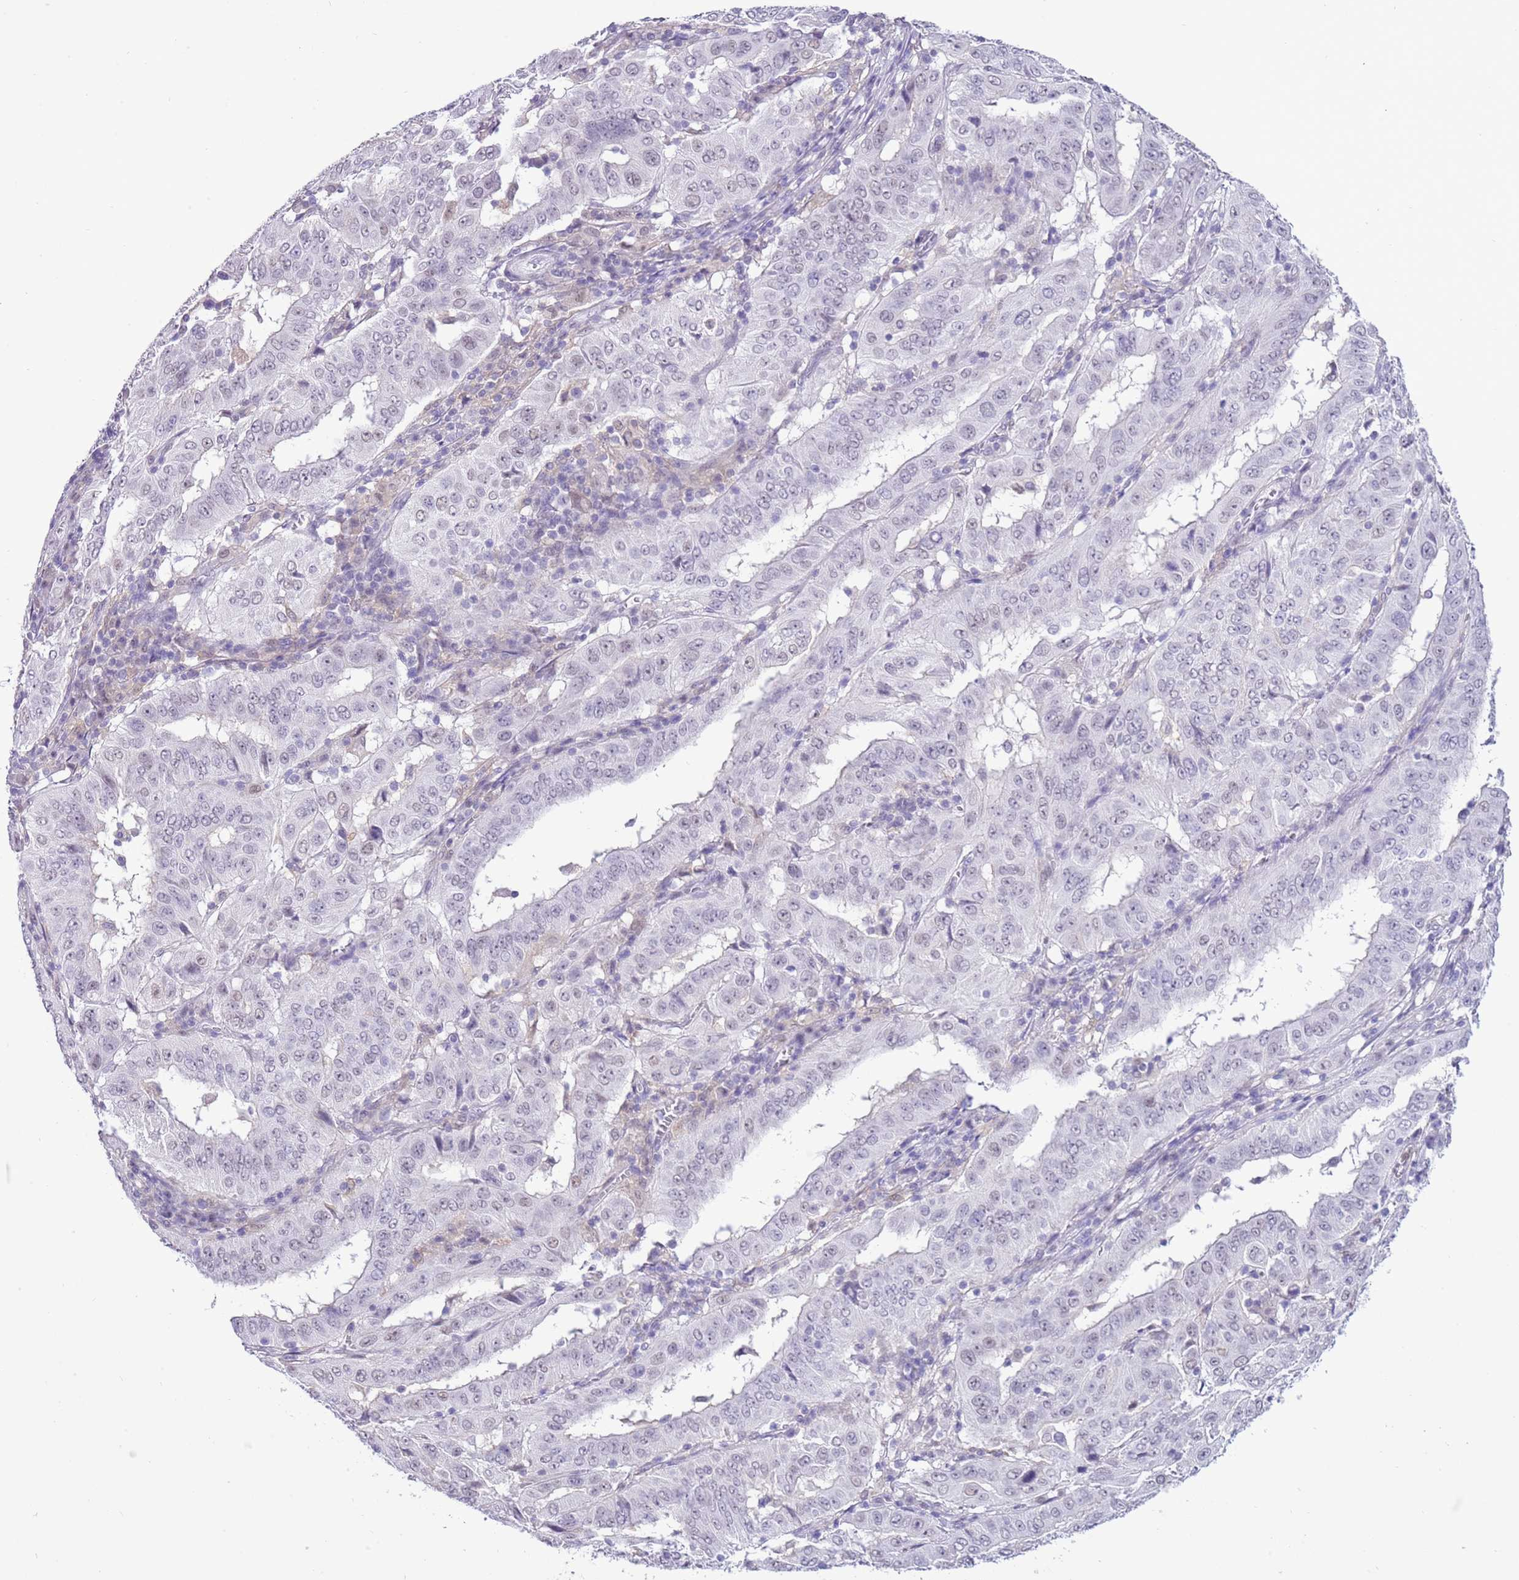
{"staining": {"intensity": "negative", "quantity": "none", "location": "none"}, "tissue": "pancreatic cancer", "cell_type": "Tumor cells", "image_type": "cancer", "snomed": [{"axis": "morphology", "description": "Adenocarcinoma, NOS"}, {"axis": "topography", "description": "Pancreas"}], "caption": "Protein analysis of adenocarcinoma (pancreatic) reveals no significant staining in tumor cells.", "gene": "PPP1R17", "patient": {"sex": "male", "age": 63}}